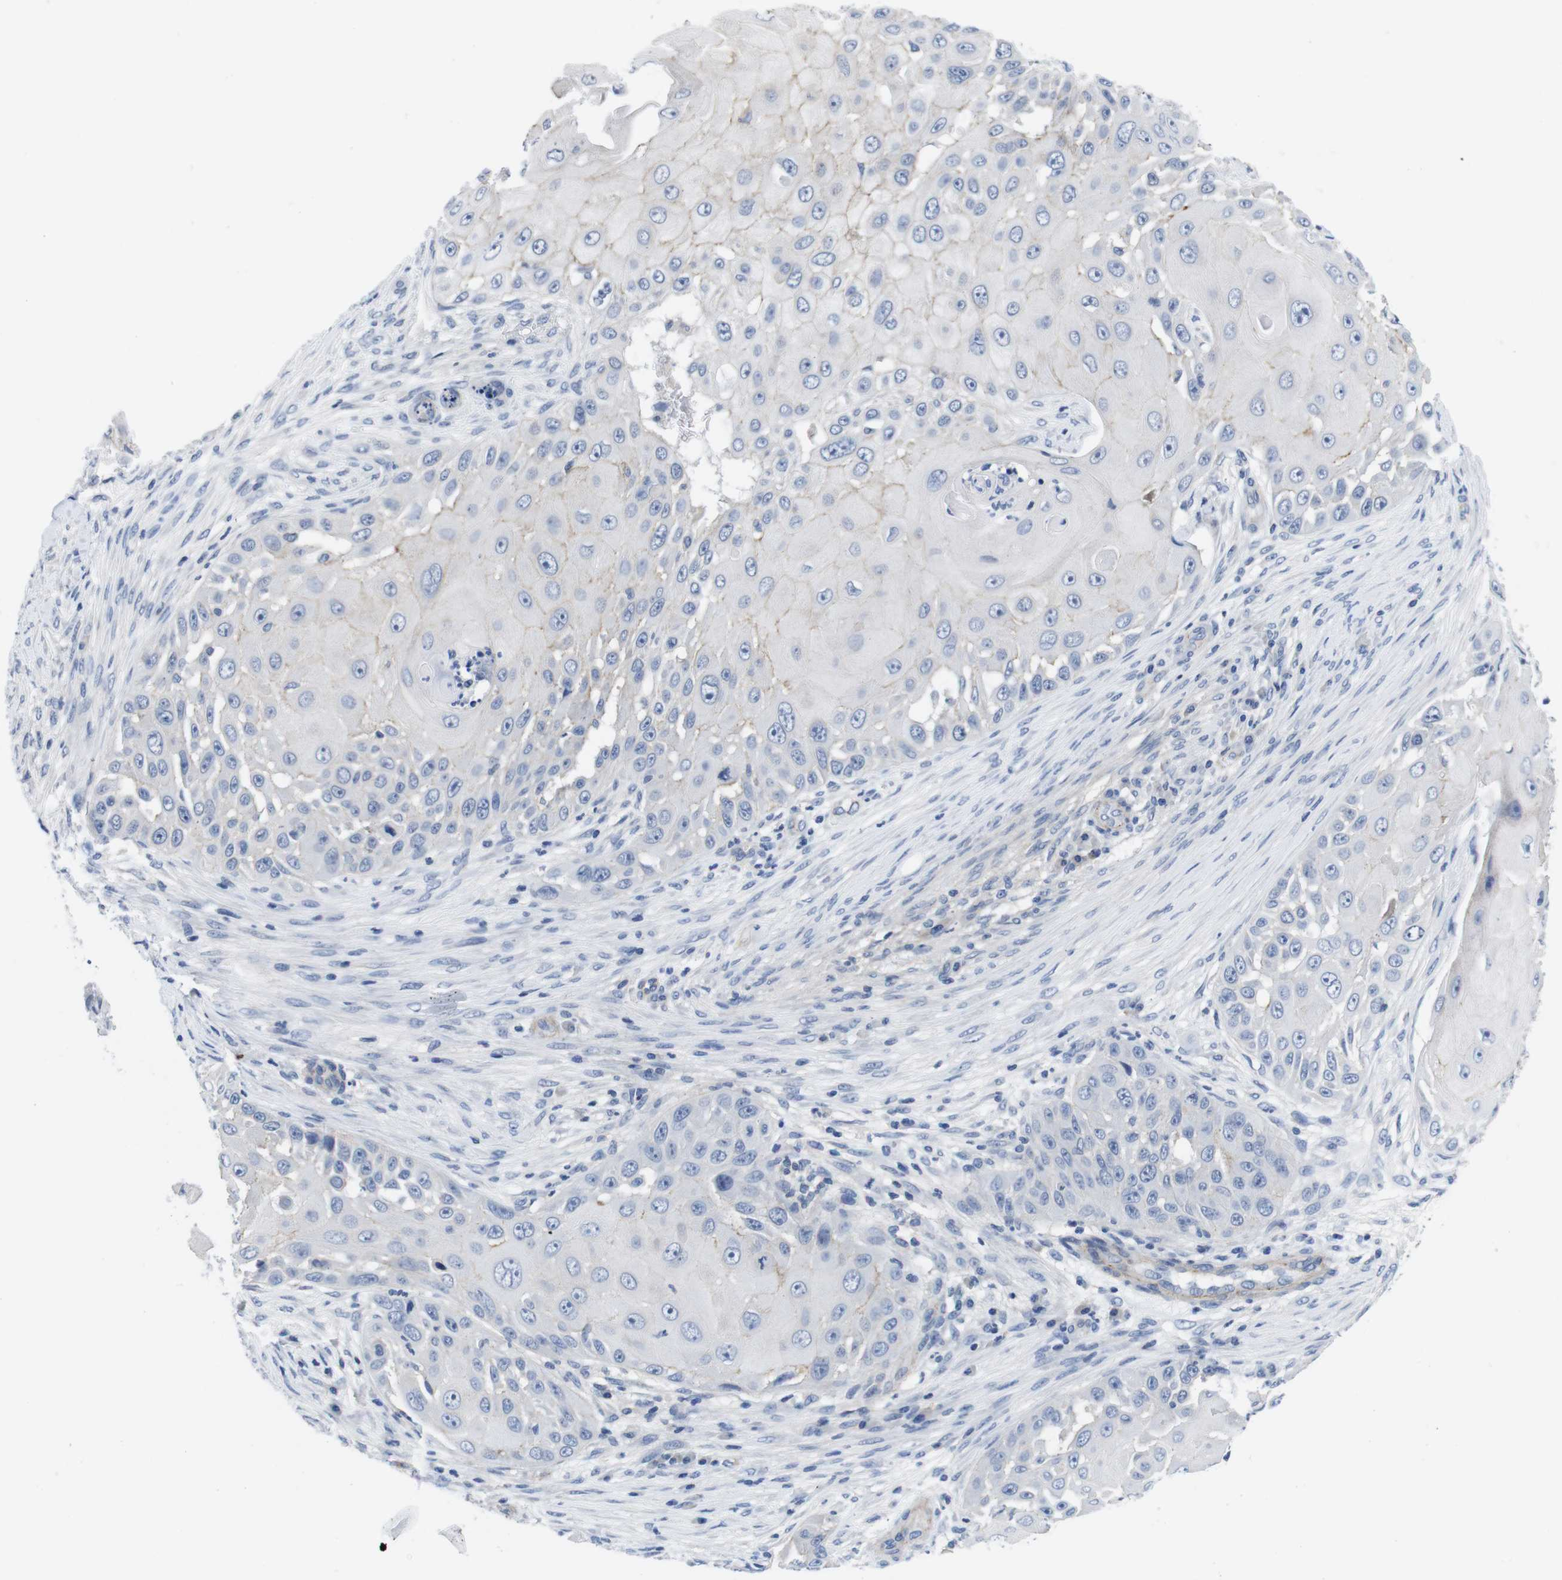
{"staining": {"intensity": "weak", "quantity": "<25%", "location": "cytoplasmic/membranous"}, "tissue": "skin cancer", "cell_type": "Tumor cells", "image_type": "cancer", "snomed": [{"axis": "morphology", "description": "Squamous cell carcinoma, NOS"}, {"axis": "topography", "description": "Skin"}], "caption": "The photomicrograph reveals no significant staining in tumor cells of skin cancer.", "gene": "SCRIB", "patient": {"sex": "female", "age": 44}}